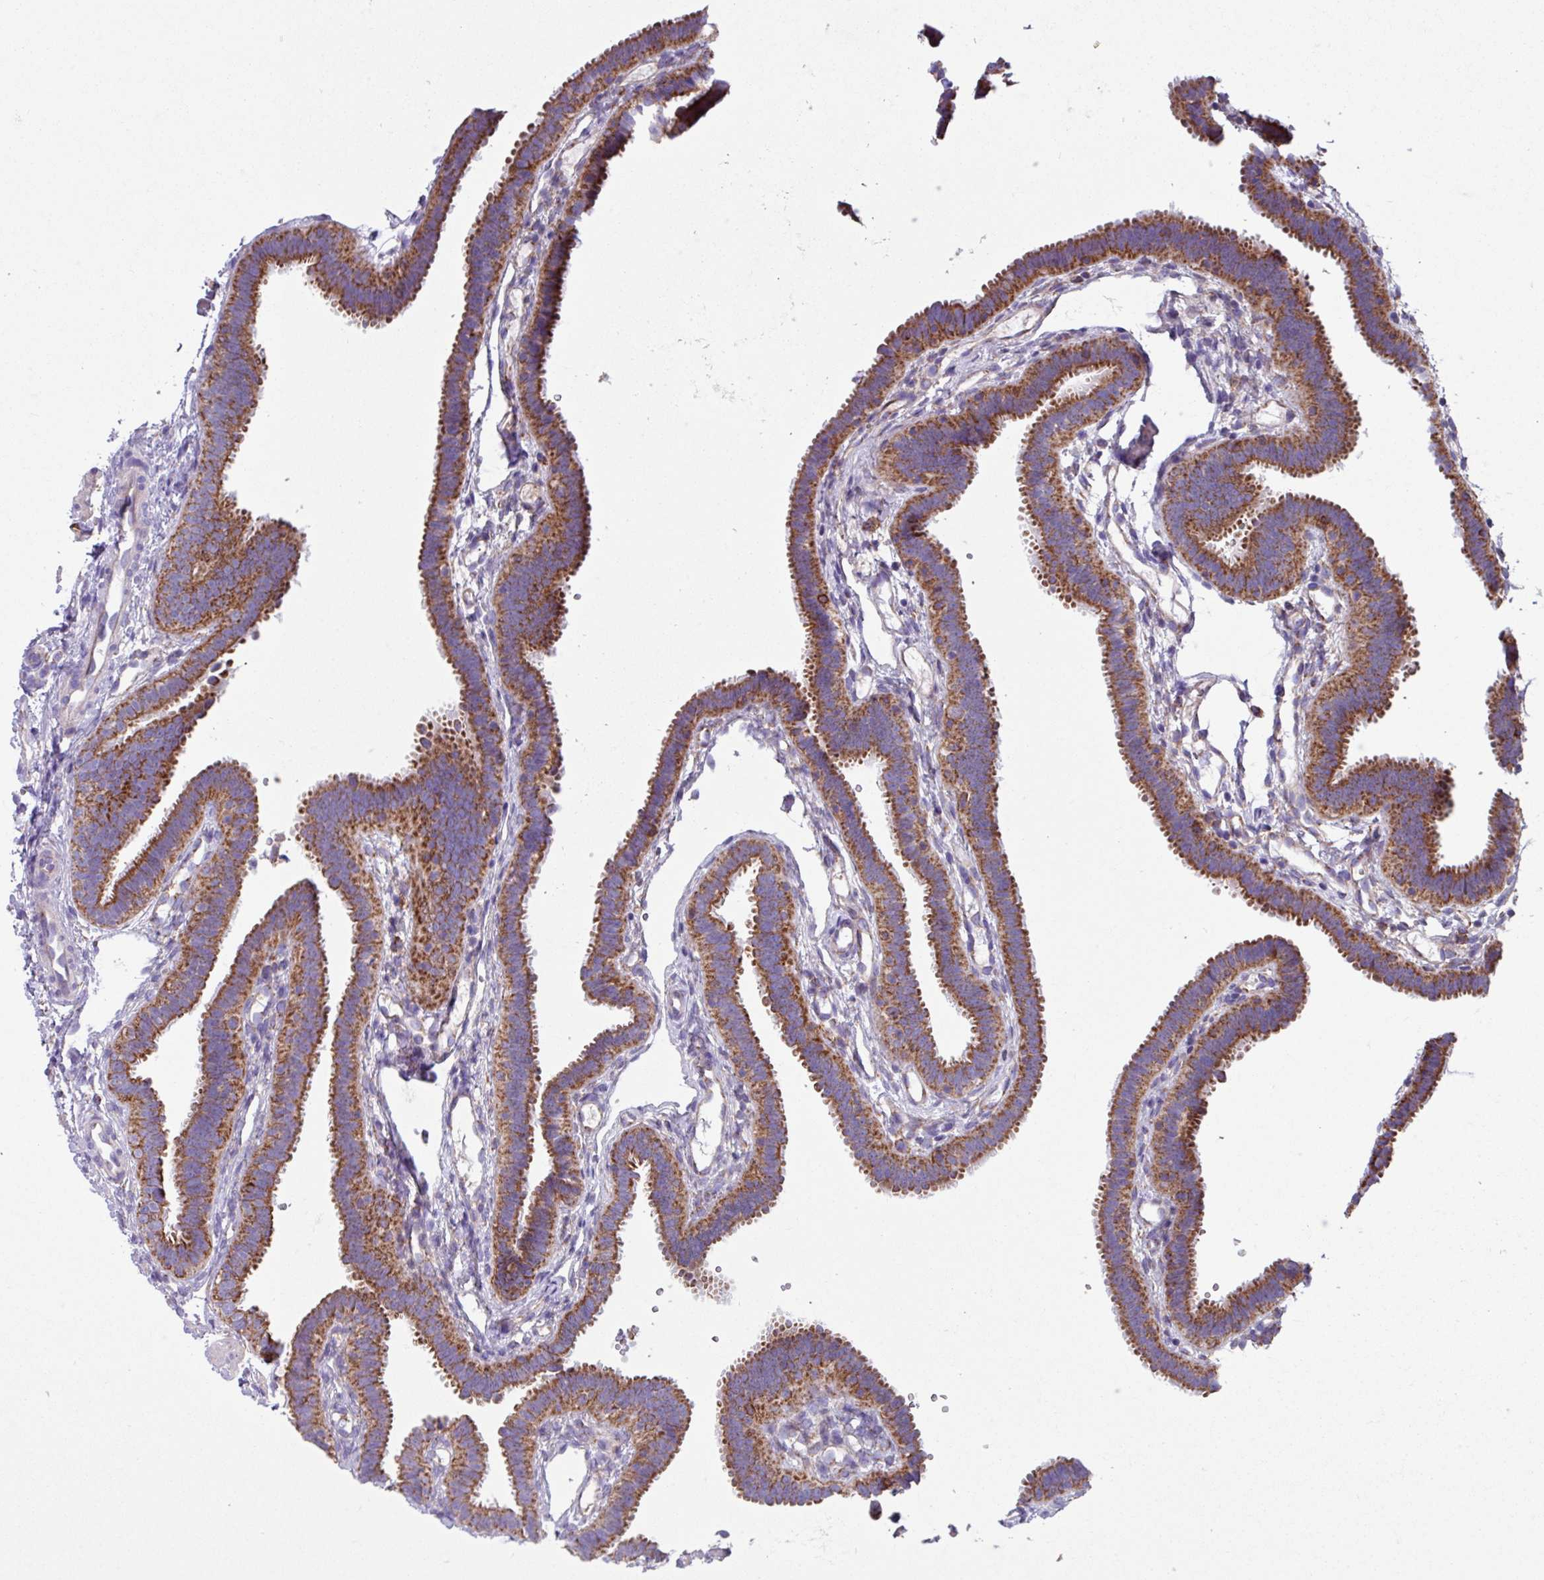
{"staining": {"intensity": "moderate", "quantity": ">75%", "location": "cytoplasmic/membranous"}, "tissue": "fallopian tube", "cell_type": "Glandular cells", "image_type": "normal", "snomed": [{"axis": "morphology", "description": "Normal tissue, NOS"}, {"axis": "topography", "description": "Fallopian tube"}], "caption": "Protein staining by immunohistochemistry reveals moderate cytoplasmic/membranous staining in about >75% of glandular cells in unremarkable fallopian tube.", "gene": "OTULIN", "patient": {"sex": "female", "age": 37}}